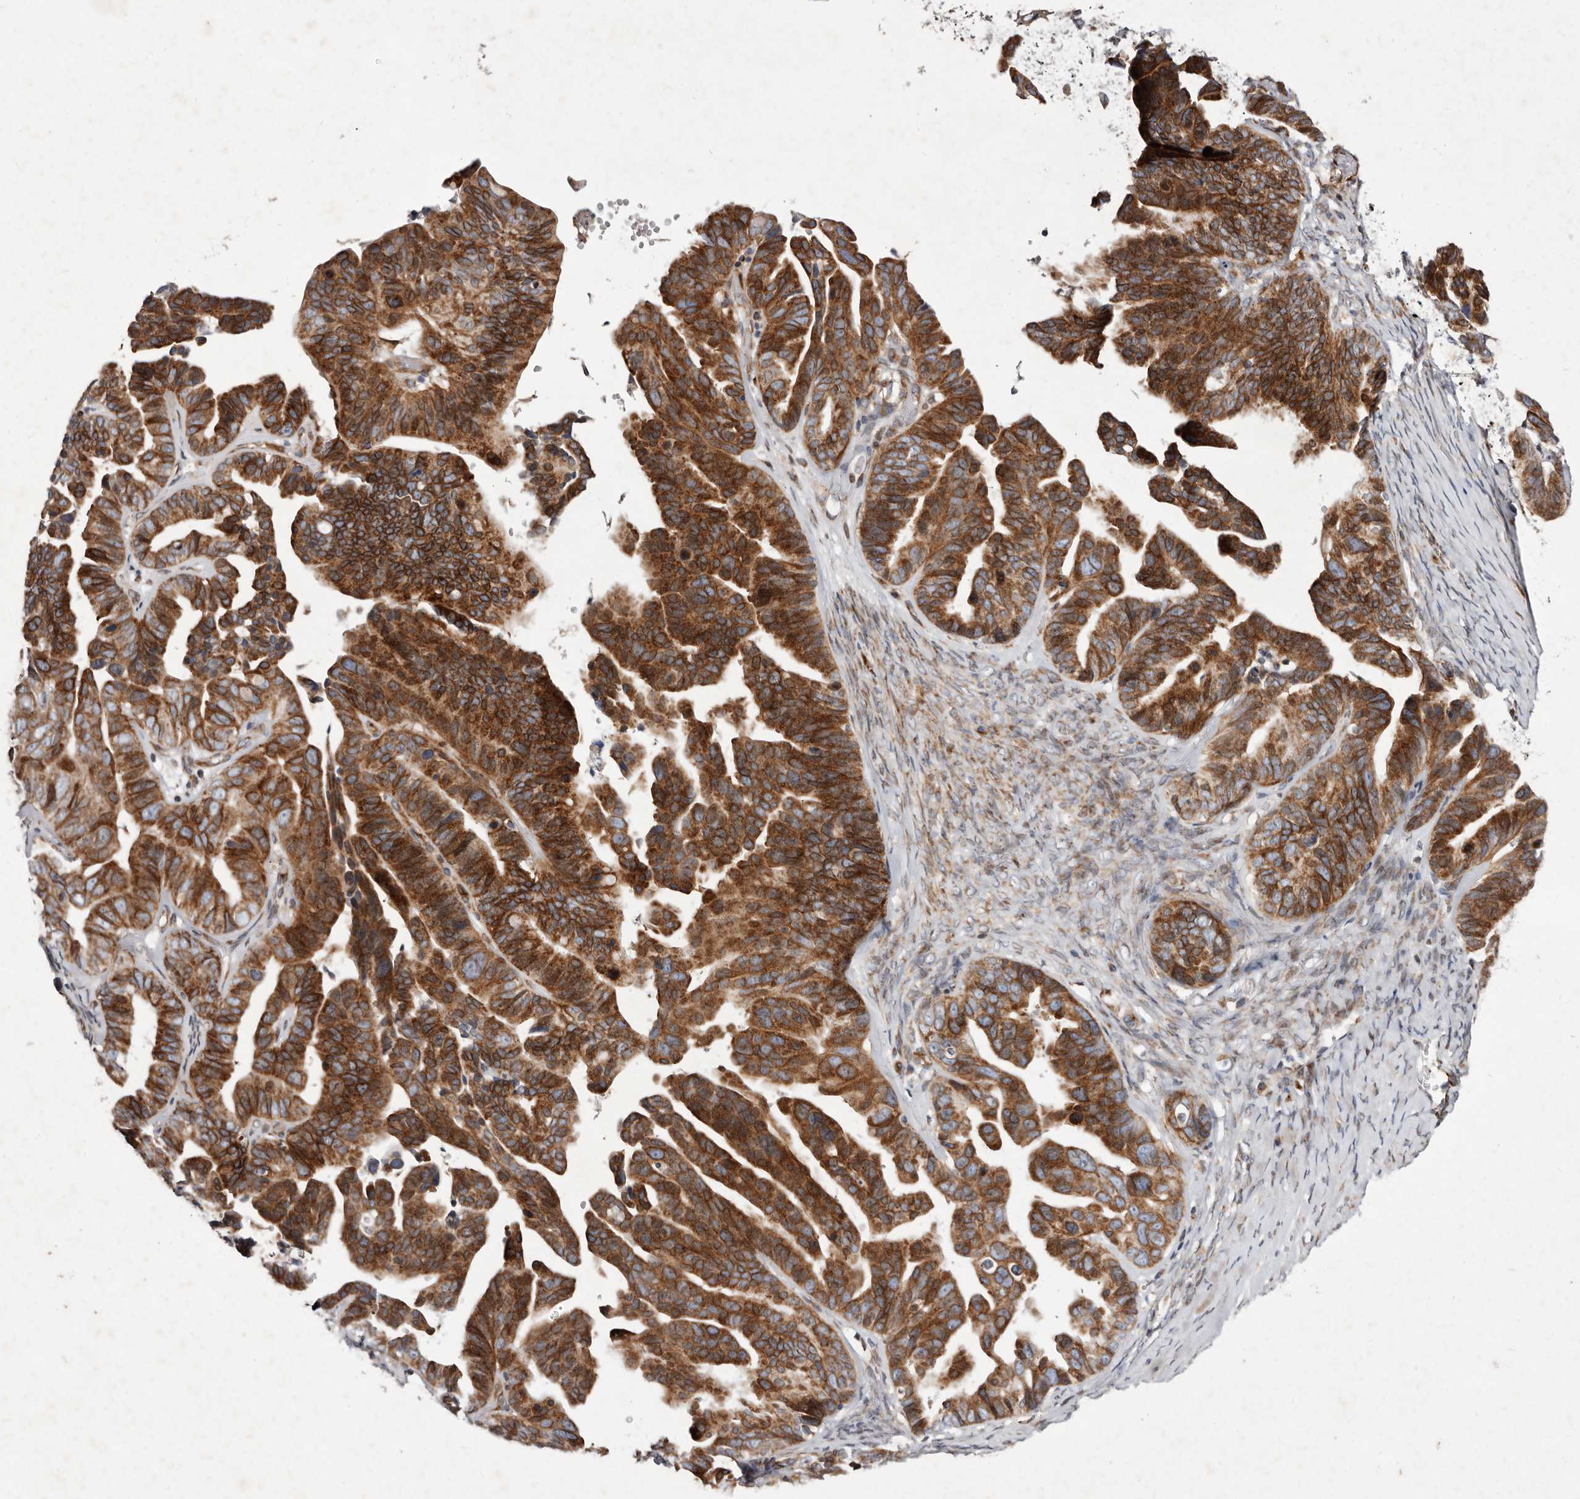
{"staining": {"intensity": "strong", "quantity": ">75%", "location": "cytoplasmic/membranous"}, "tissue": "ovarian cancer", "cell_type": "Tumor cells", "image_type": "cancer", "snomed": [{"axis": "morphology", "description": "Cystadenocarcinoma, serous, NOS"}, {"axis": "topography", "description": "Ovary"}], "caption": "Immunohistochemical staining of human ovarian cancer (serous cystadenocarcinoma) shows high levels of strong cytoplasmic/membranous protein expression in about >75% of tumor cells.", "gene": "TIMM17B", "patient": {"sex": "female", "age": 56}}